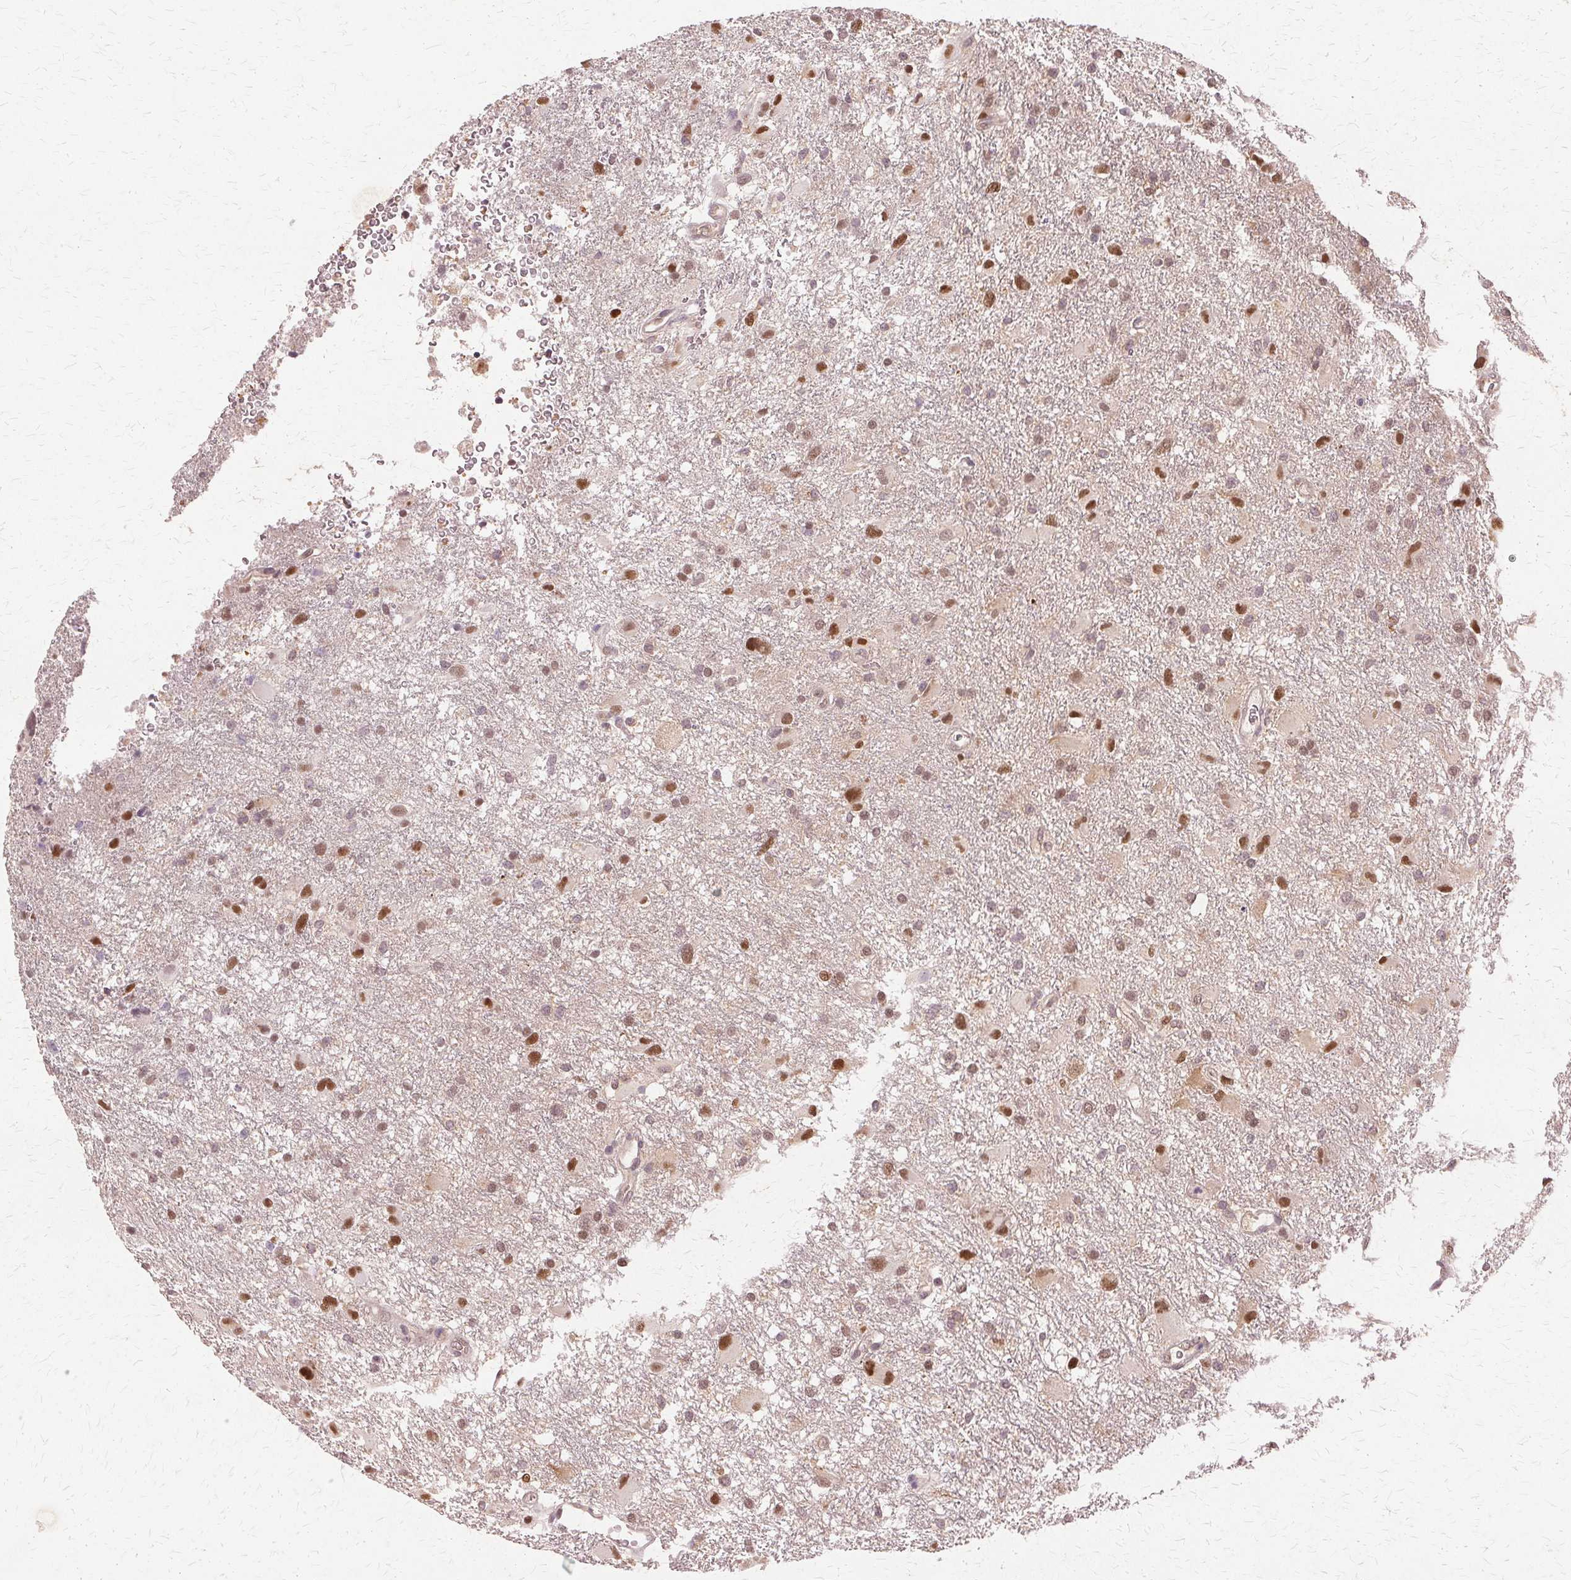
{"staining": {"intensity": "moderate", "quantity": ">75%", "location": "nuclear"}, "tissue": "glioma", "cell_type": "Tumor cells", "image_type": "cancer", "snomed": [{"axis": "morphology", "description": "Glioma, malignant, High grade"}, {"axis": "topography", "description": "Brain"}], "caption": "Glioma stained for a protein demonstrates moderate nuclear positivity in tumor cells. Nuclei are stained in blue.", "gene": "PRMT5", "patient": {"sex": "male", "age": 53}}